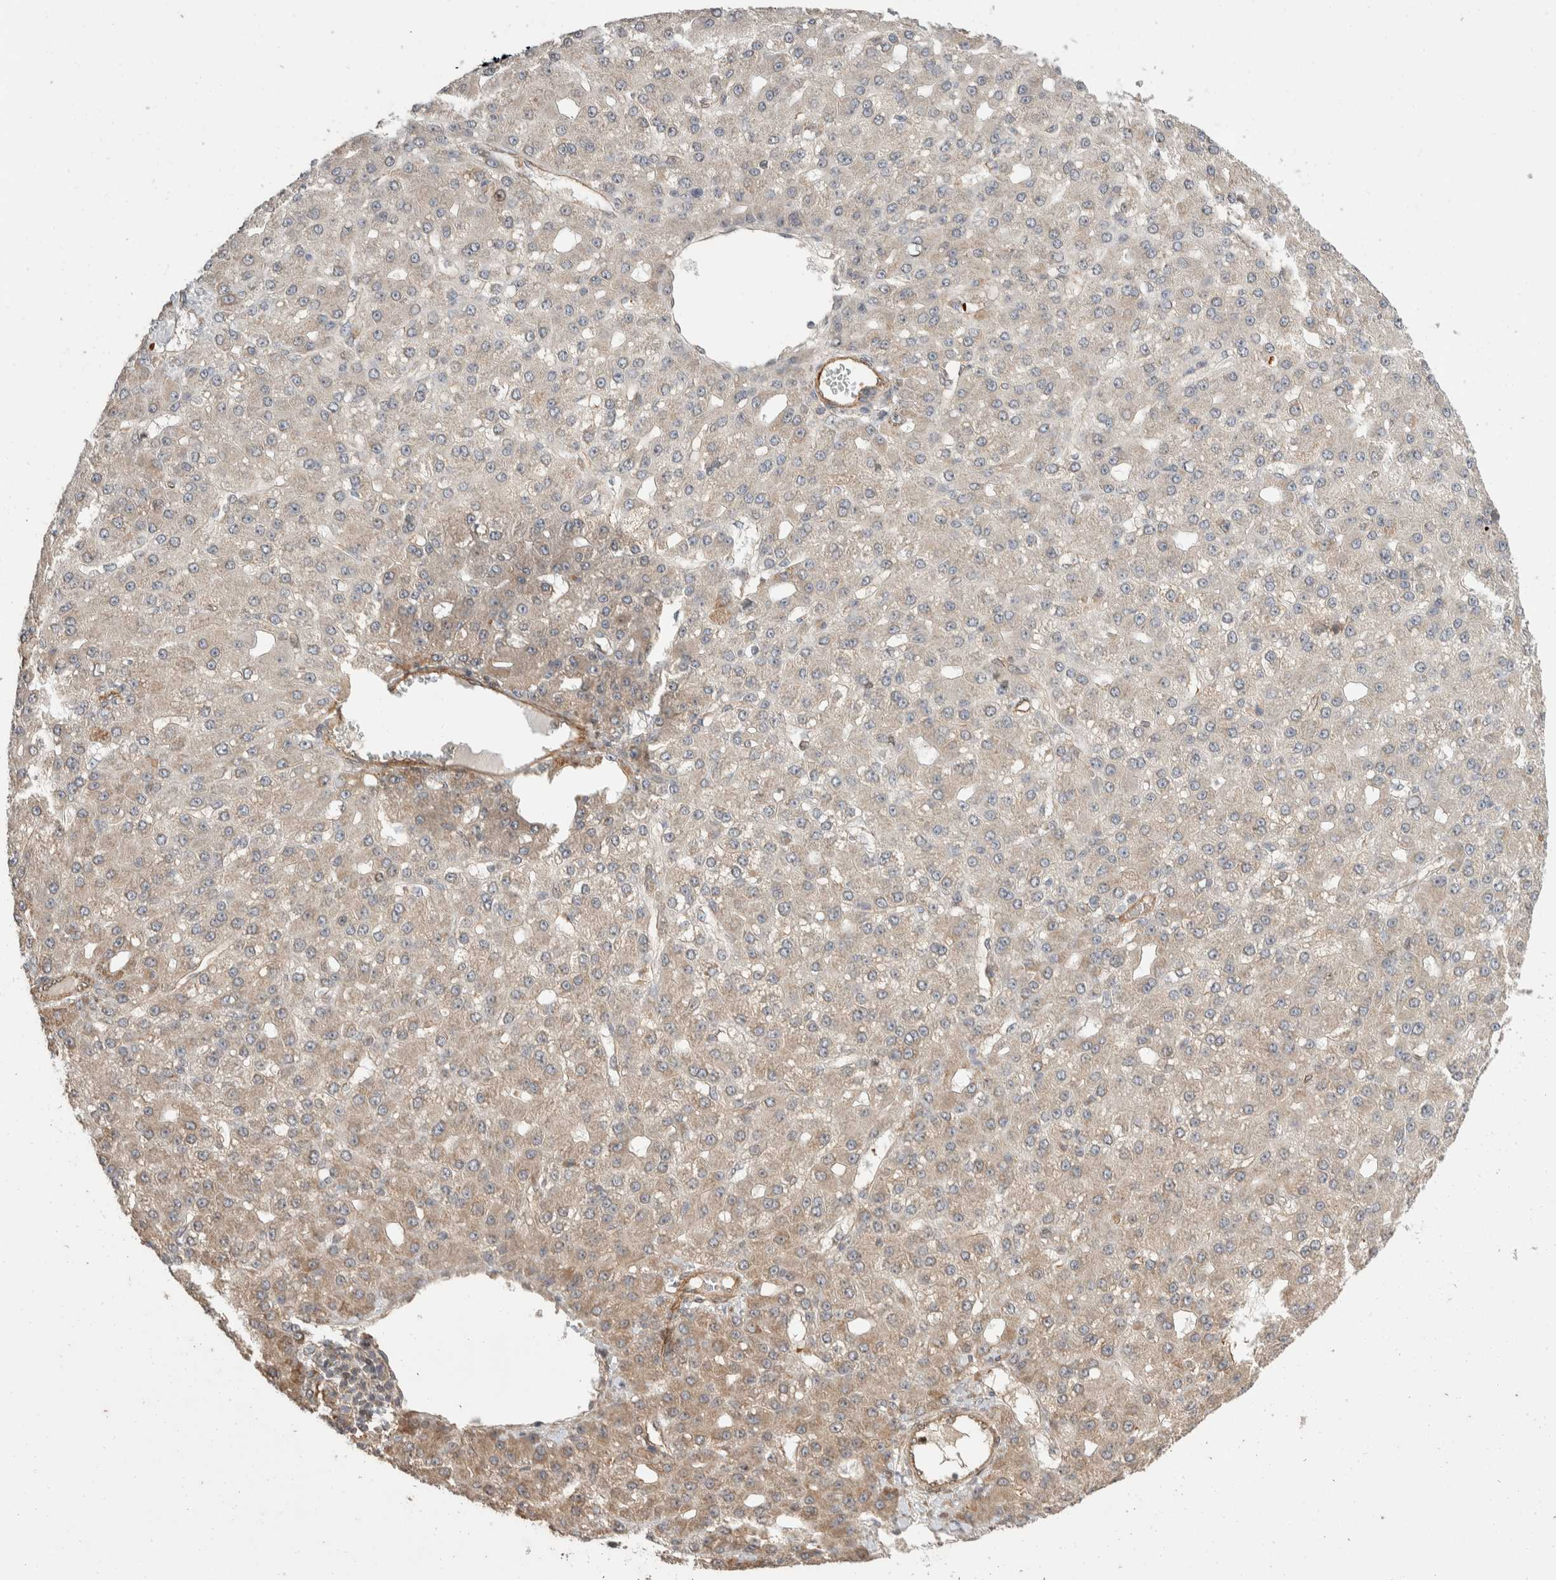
{"staining": {"intensity": "weak", "quantity": ">75%", "location": "cytoplasmic/membranous"}, "tissue": "liver cancer", "cell_type": "Tumor cells", "image_type": "cancer", "snomed": [{"axis": "morphology", "description": "Carcinoma, Hepatocellular, NOS"}, {"axis": "topography", "description": "Liver"}], "caption": "Weak cytoplasmic/membranous expression for a protein is identified in approximately >75% of tumor cells of liver cancer (hepatocellular carcinoma) using immunohistochemistry.", "gene": "ERC1", "patient": {"sex": "male", "age": 67}}